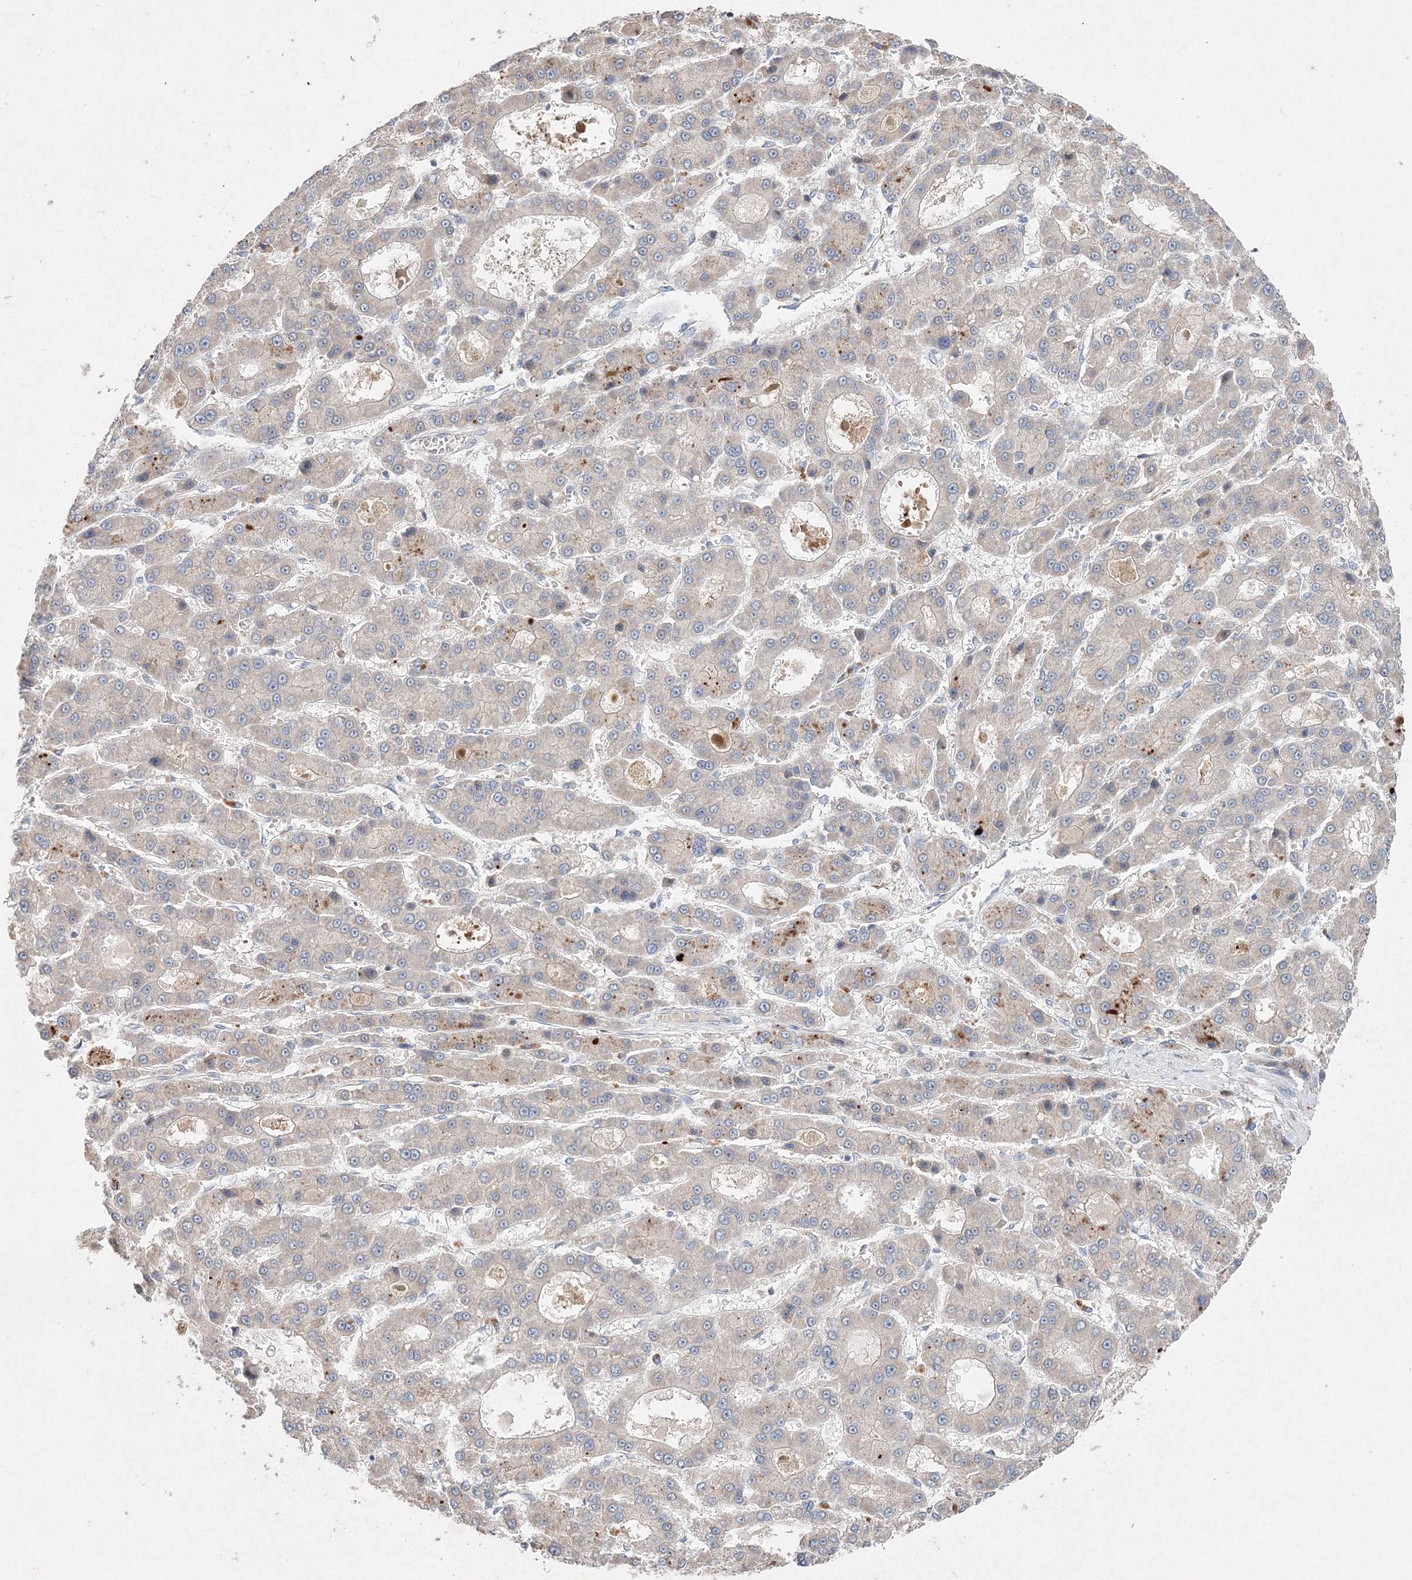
{"staining": {"intensity": "weak", "quantity": "<25%", "location": "cytoplasmic/membranous"}, "tissue": "liver cancer", "cell_type": "Tumor cells", "image_type": "cancer", "snomed": [{"axis": "morphology", "description": "Carcinoma, Hepatocellular, NOS"}, {"axis": "topography", "description": "Liver"}], "caption": "Tumor cells show no significant protein expression in liver cancer (hepatocellular carcinoma).", "gene": "WDR49", "patient": {"sex": "male", "age": 70}}